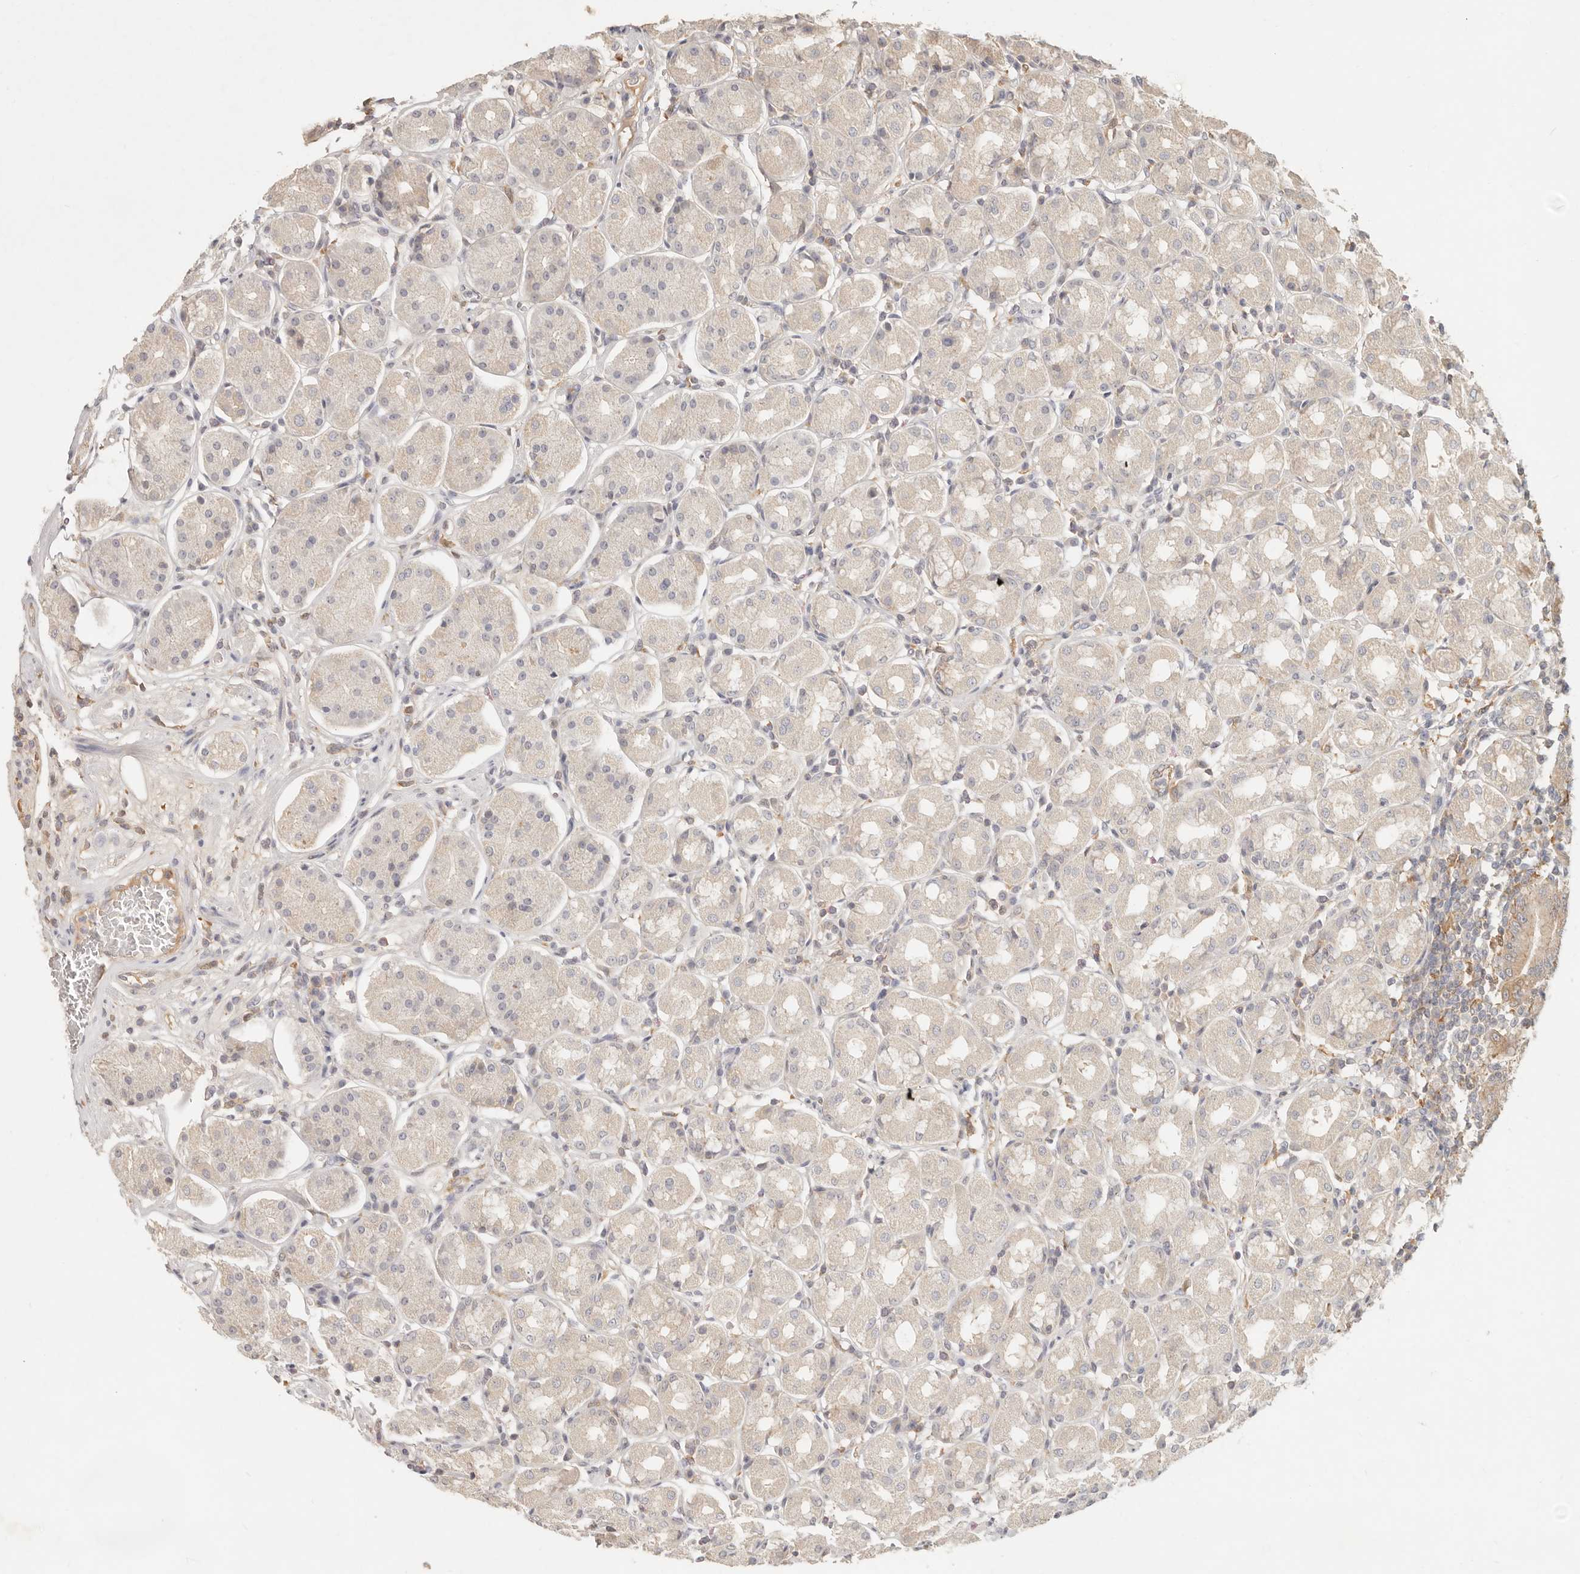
{"staining": {"intensity": "weak", "quantity": "25%-75%", "location": "cytoplasmic/membranous"}, "tissue": "stomach", "cell_type": "Glandular cells", "image_type": "normal", "snomed": [{"axis": "morphology", "description": "Normal tissue, NOS"}, {"axis": "topography", "description": "Stomach"}, {"axis": "topography", "description": "Stomach, lower"}], "caption": "Immunohistochemistry micrograph of benign human stomach stained for a protein (brown), which shows low levels of weak cytoplasmic/membranous staining in about 25%-75% of glandular cells.", "gene": "NECAP2", "patient": {"sex": "female", "age": 56}}